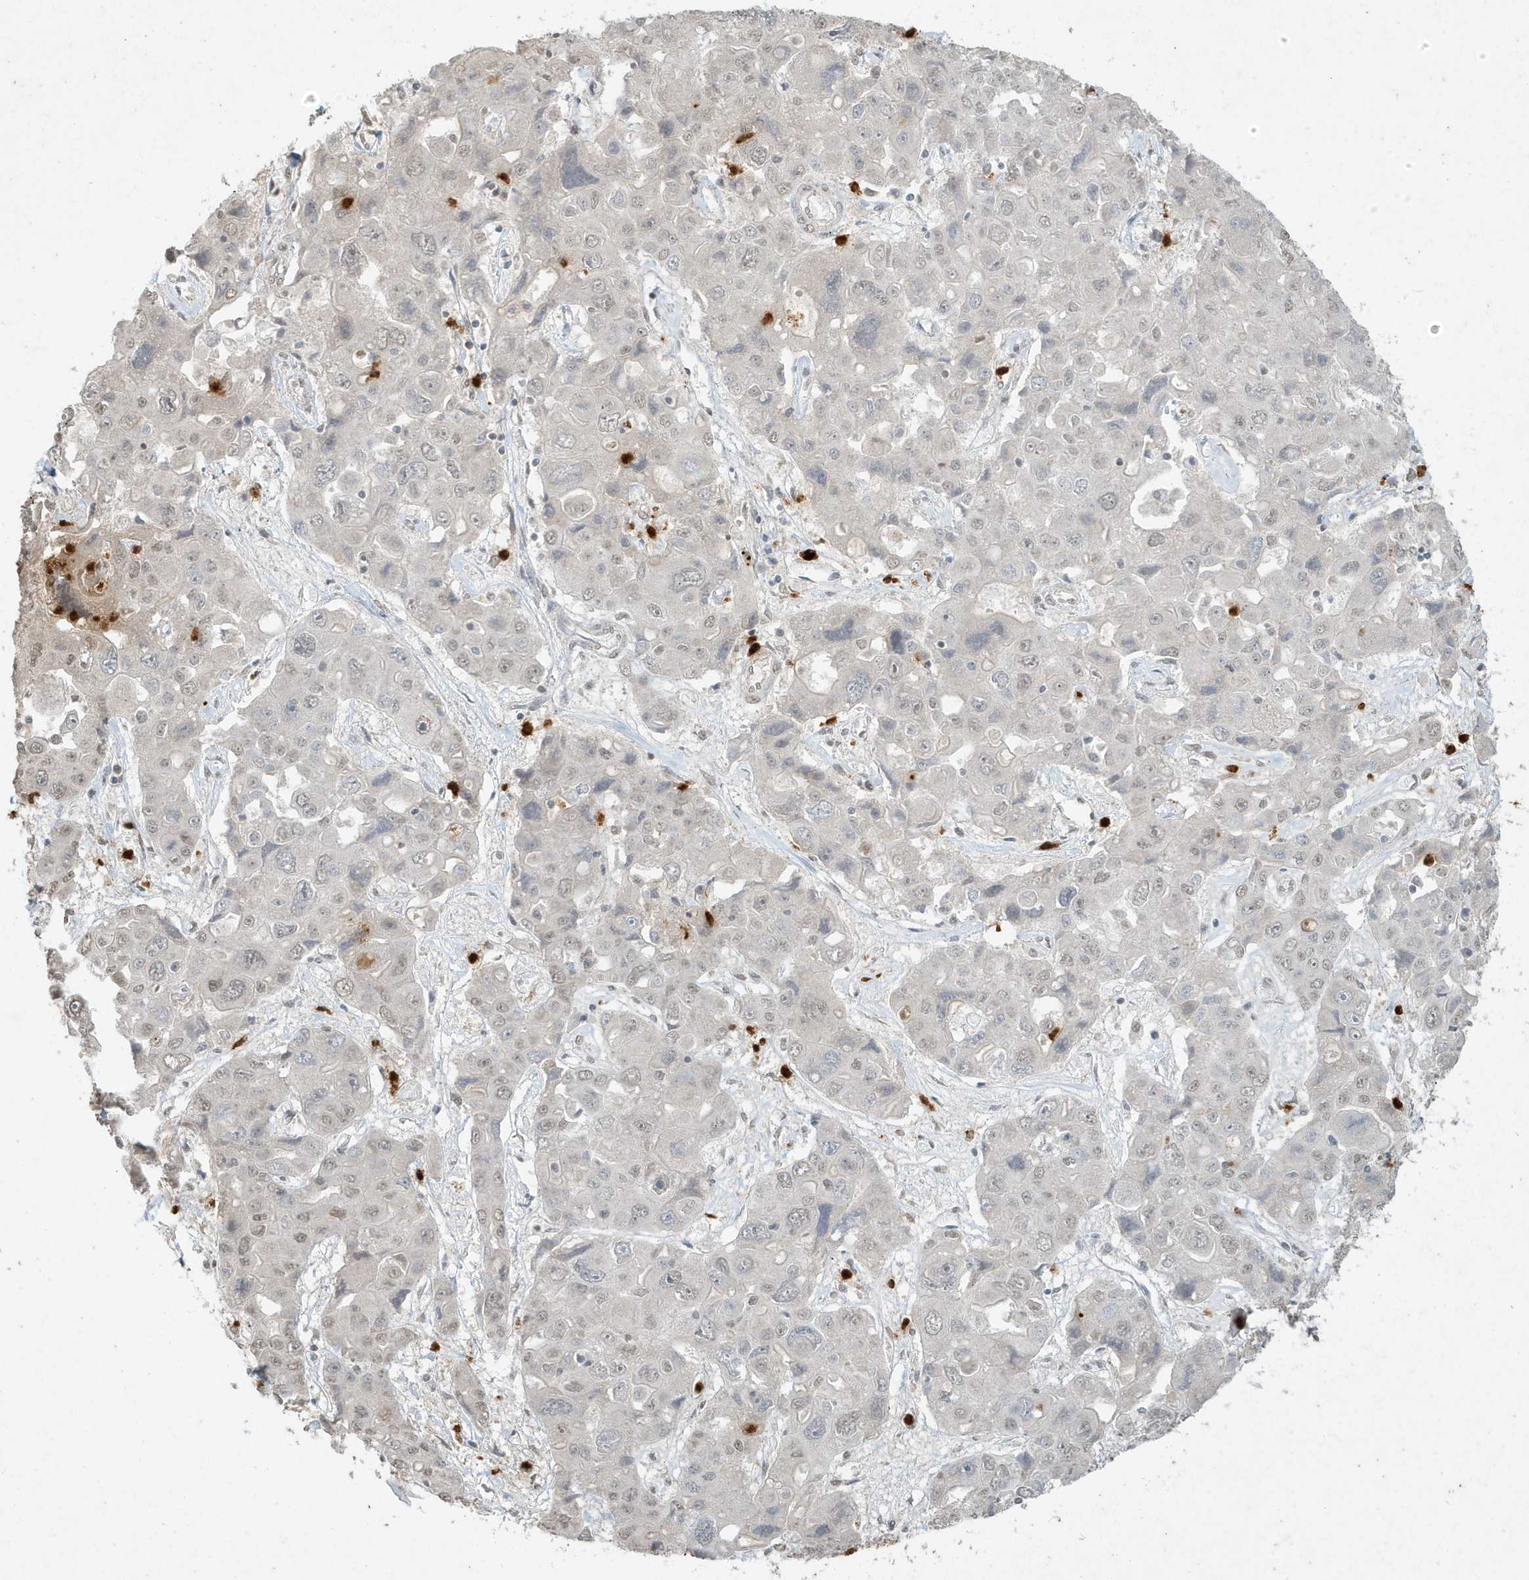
{"staining": {"intensity": "weak", "quantity": "<25%", "location": "nuclear"}, "tissue": "liver cancer", "cell_type": "Tumor cells", "image_type": "cancer", "snomed": [{"axis": "morphology", "description": "Cholangiocarcinoma"}, {"axis": "topography", "description": "Liver"}], "caption": "This image is of liver cancer (cholangiocarcinoma) stained with IHC to label a protein in brown with the nuclei are counter-stained blue. There is no expression in tumor cells.", "gene": "DEFA1", "patient": {"sex": "male", "age": 67}}